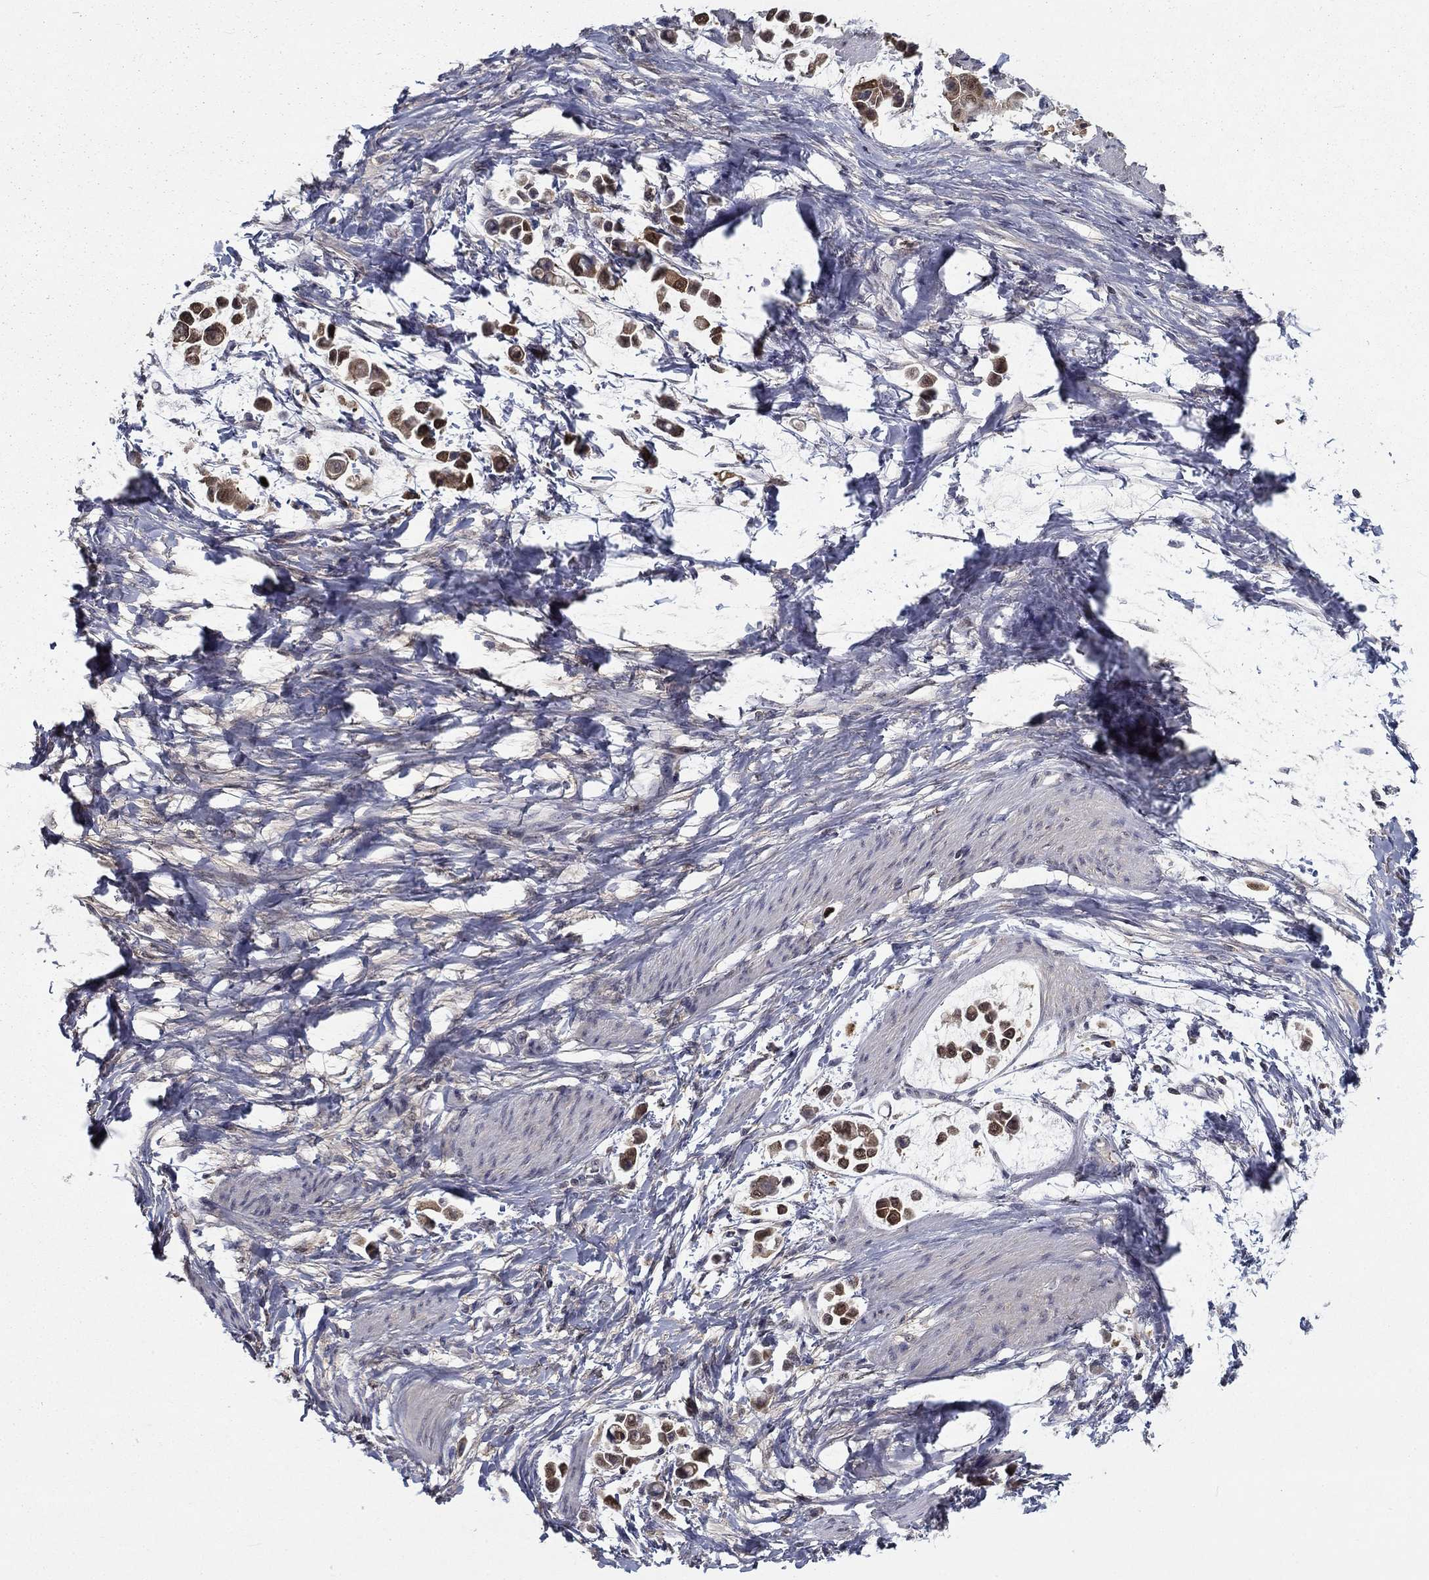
{"staining": {"intensity": "moderate", "quantity": ">75%", "location": "cytoplasmic/membranous"}, "tissue": "stomach cancer", "cell_type": "Tumor cells", "image_type": "cancer", "snomed": [{"axis": "morphology", "description": "Adenocarcinoma, NOS"}, {"axis": "topography", "description": "Stomach"}], "caption": "Immunohistochemistry (IHC) (DAB) staining of human stomach adenocarcinoma reveals moderate cytoplasmic/membranous protein staining in approximately >75% of tumor cells.", "gene": "NIT2", "patient": {"sex": "male", "age": 82}}